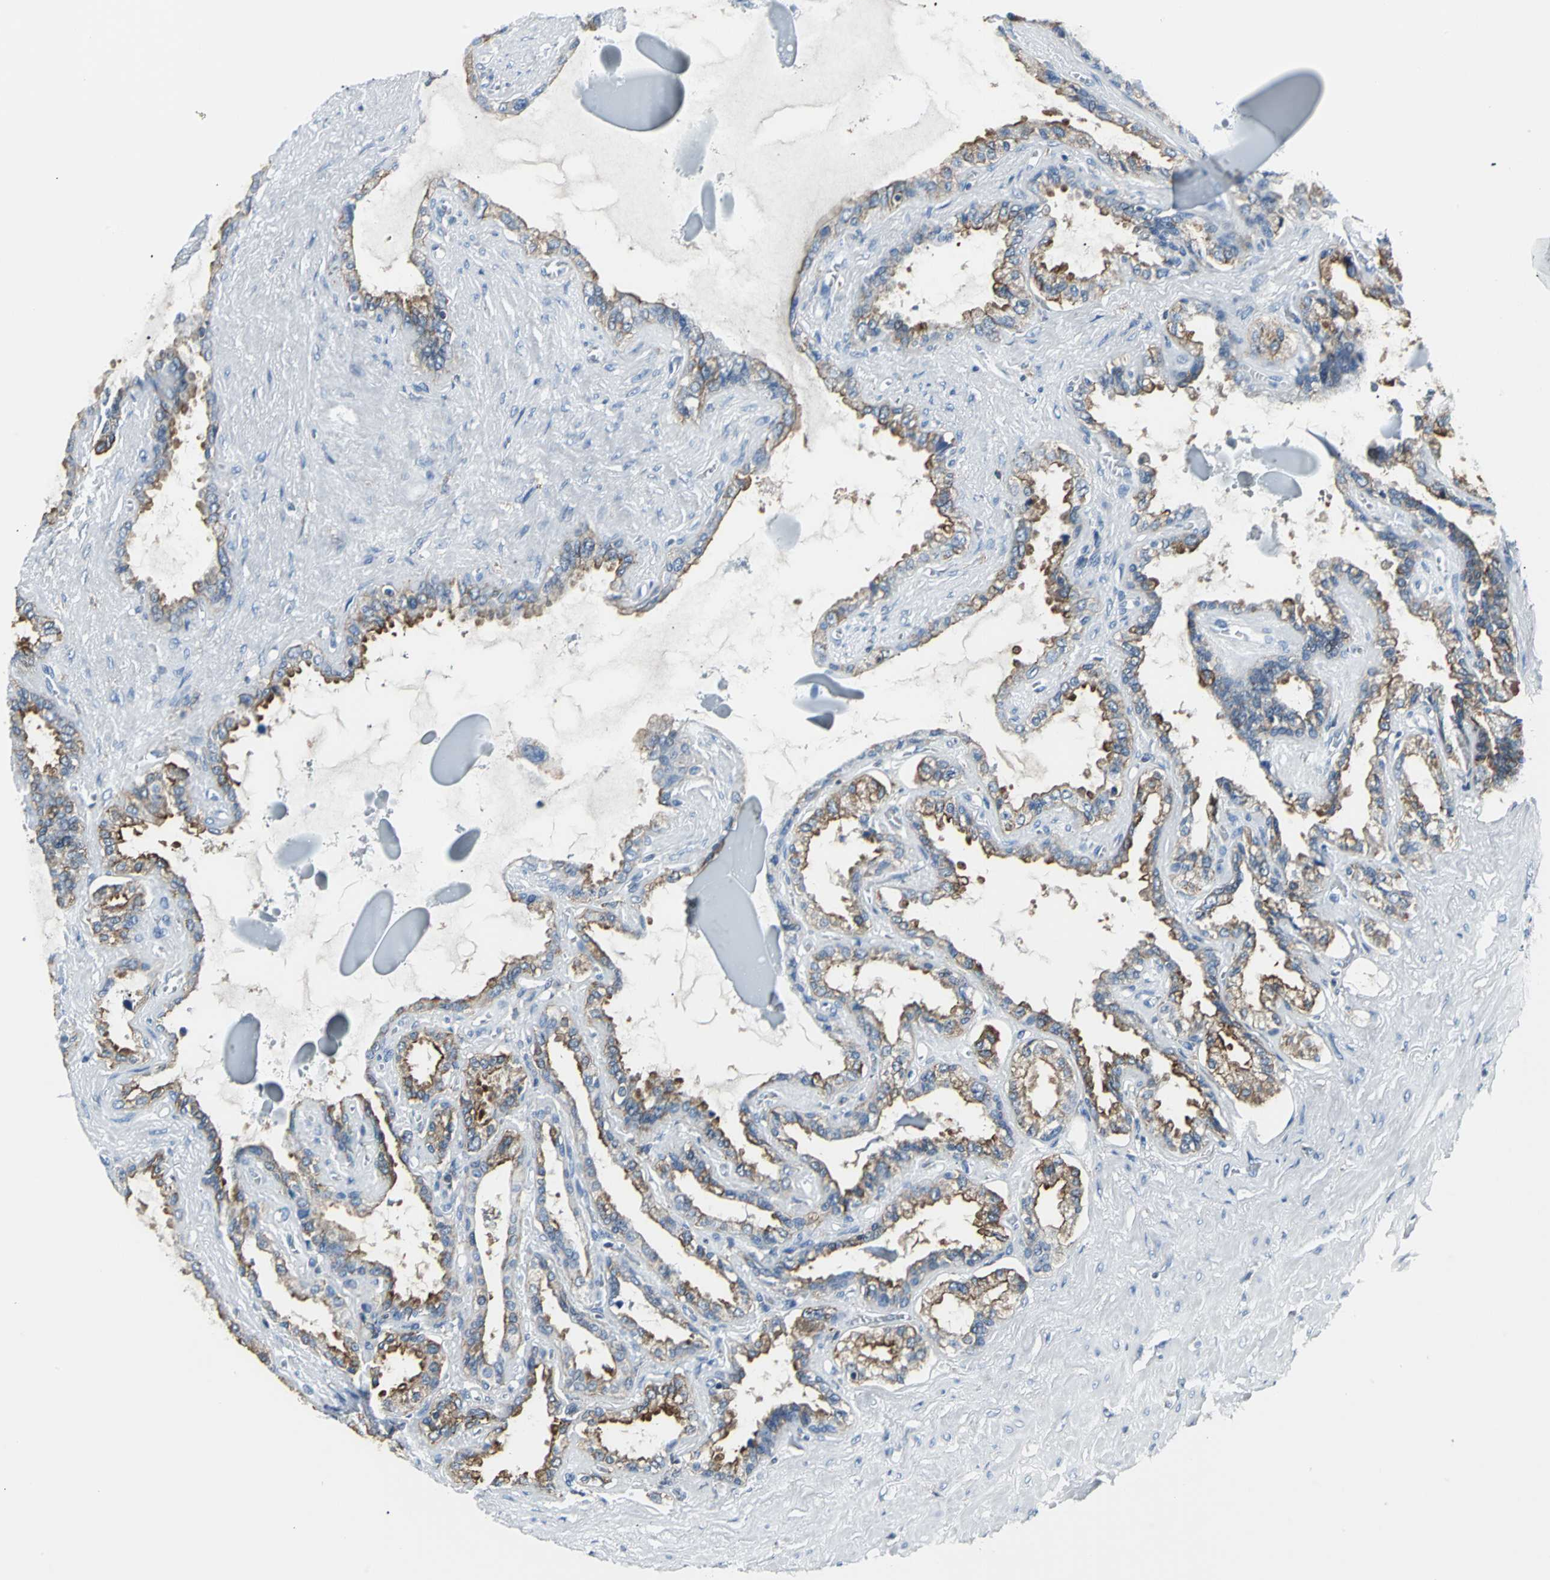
{"staining": {"intensity": "moderate", "quantity": "25%-75%", "location": "cytoplasmic/membranous"}, "tissue": "seminal vesicle", "cell_type": "Glandular cells", "image_type": "normal", "snomed": [{"axis": "morphology", "description": "Normal tissue, NOS"}, {"axis": "morphology", "description": "Inflammation, NOS"}, {"axis": "topography", "description": "Urinary bladder"}, {"axis": "topography", "description": "Prostate"}, {"axis": "topography", "description": "Seminal veicle"}], "caption": "A micrograph of seminal vesicle stained for a protein shows moderate cytoplasmic/membranous brown staining in glandular cells. (DAB (3,3'-diaminobenzidine) = brown stain, brightfield microscopy at high magnification).", "gene": "IQGAP2", "patient": {"sex": "male", "age": 82}}